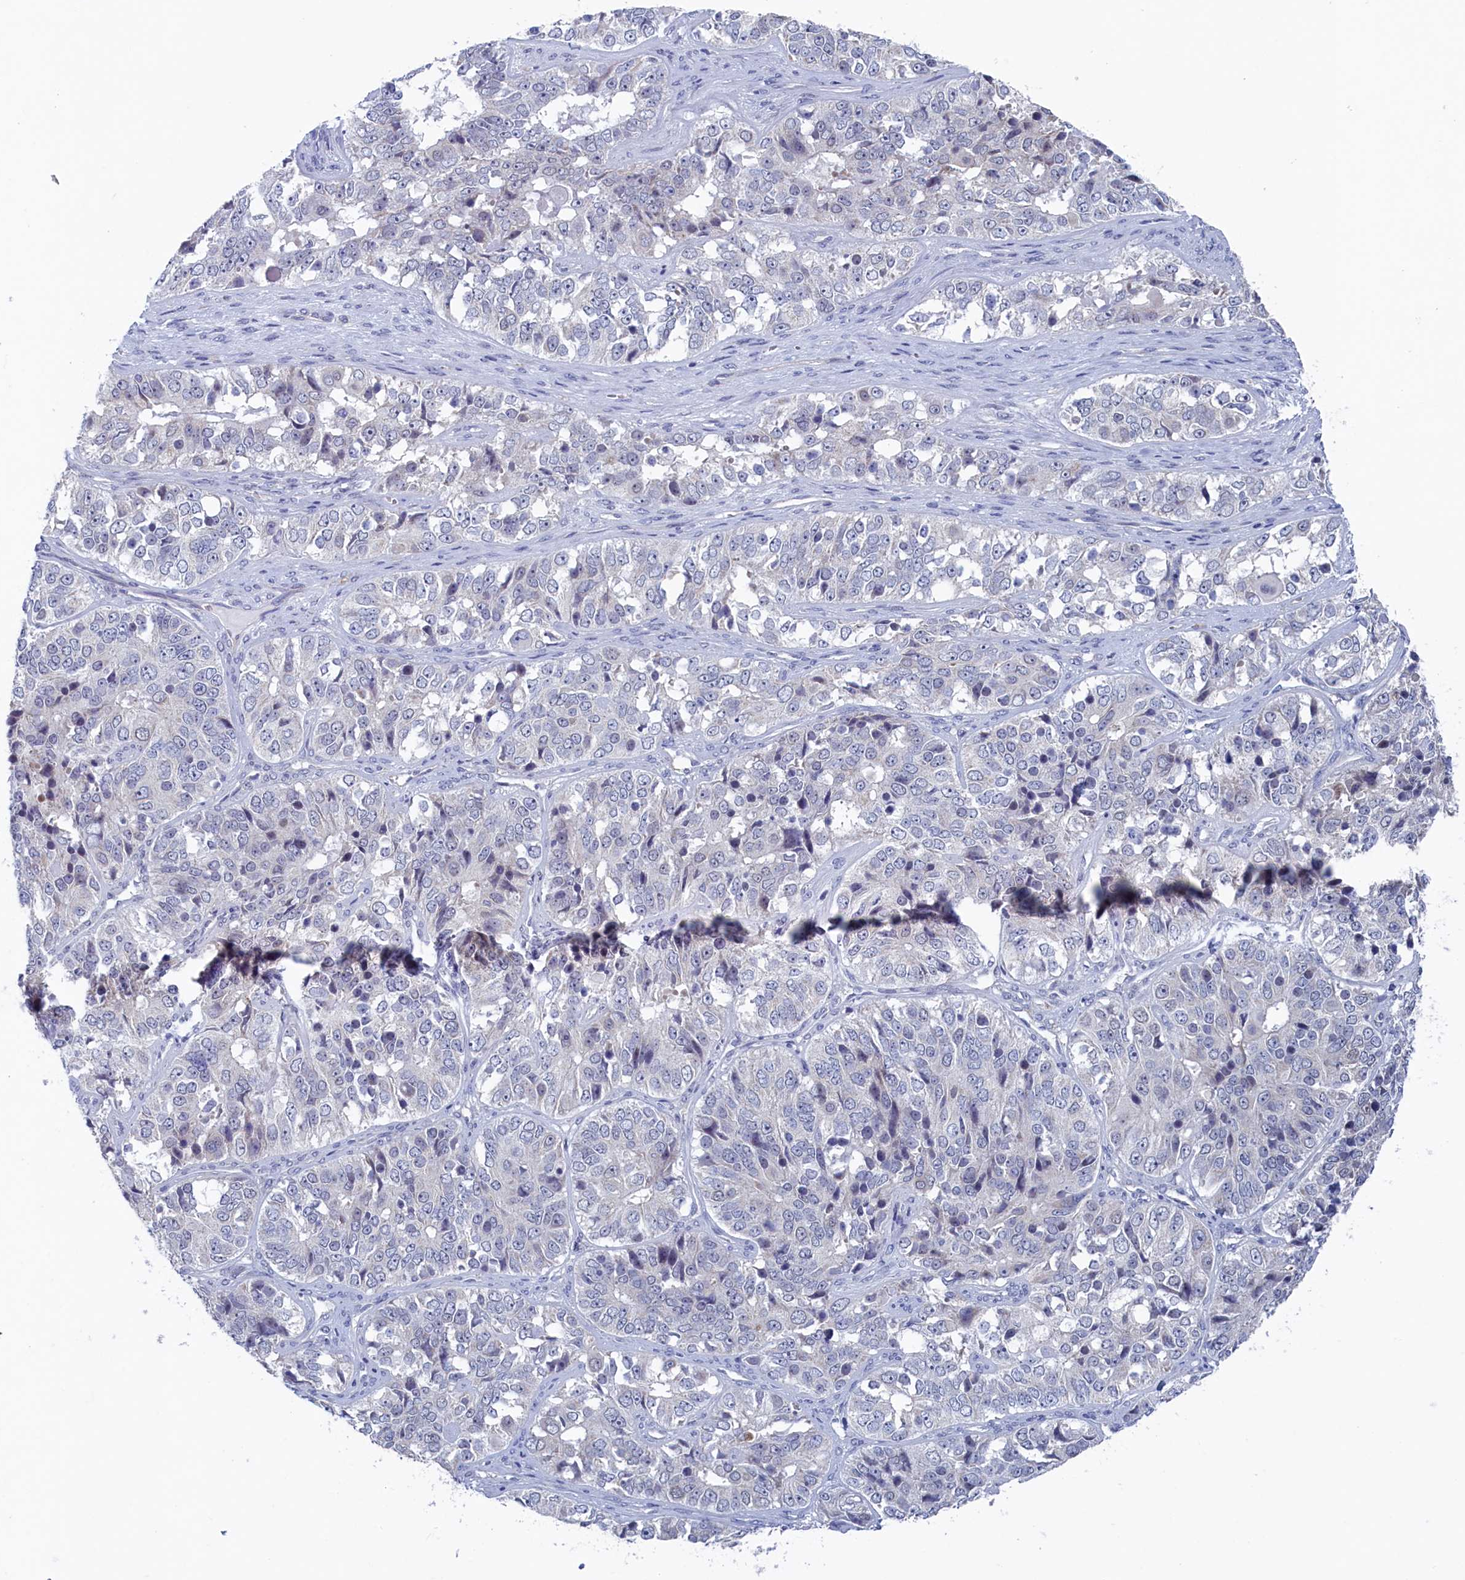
{"staining": {"intensity": "negative", "quantity": "none", "location": "none"}, "tissue": "ovarian cancer", "cell_type": "Tumor cells", "image_type": "cancer", "snomed": [{"axis": "morphology", "description": "Carcinoma, endometroid"}, {"axis": "topography", "description": "Ovary"}], "caption": "There is no significant positivity in tumor cells of ovarian cancer.", "gene": "WDR76", "patient": {"sex": "female", "age": 51}}